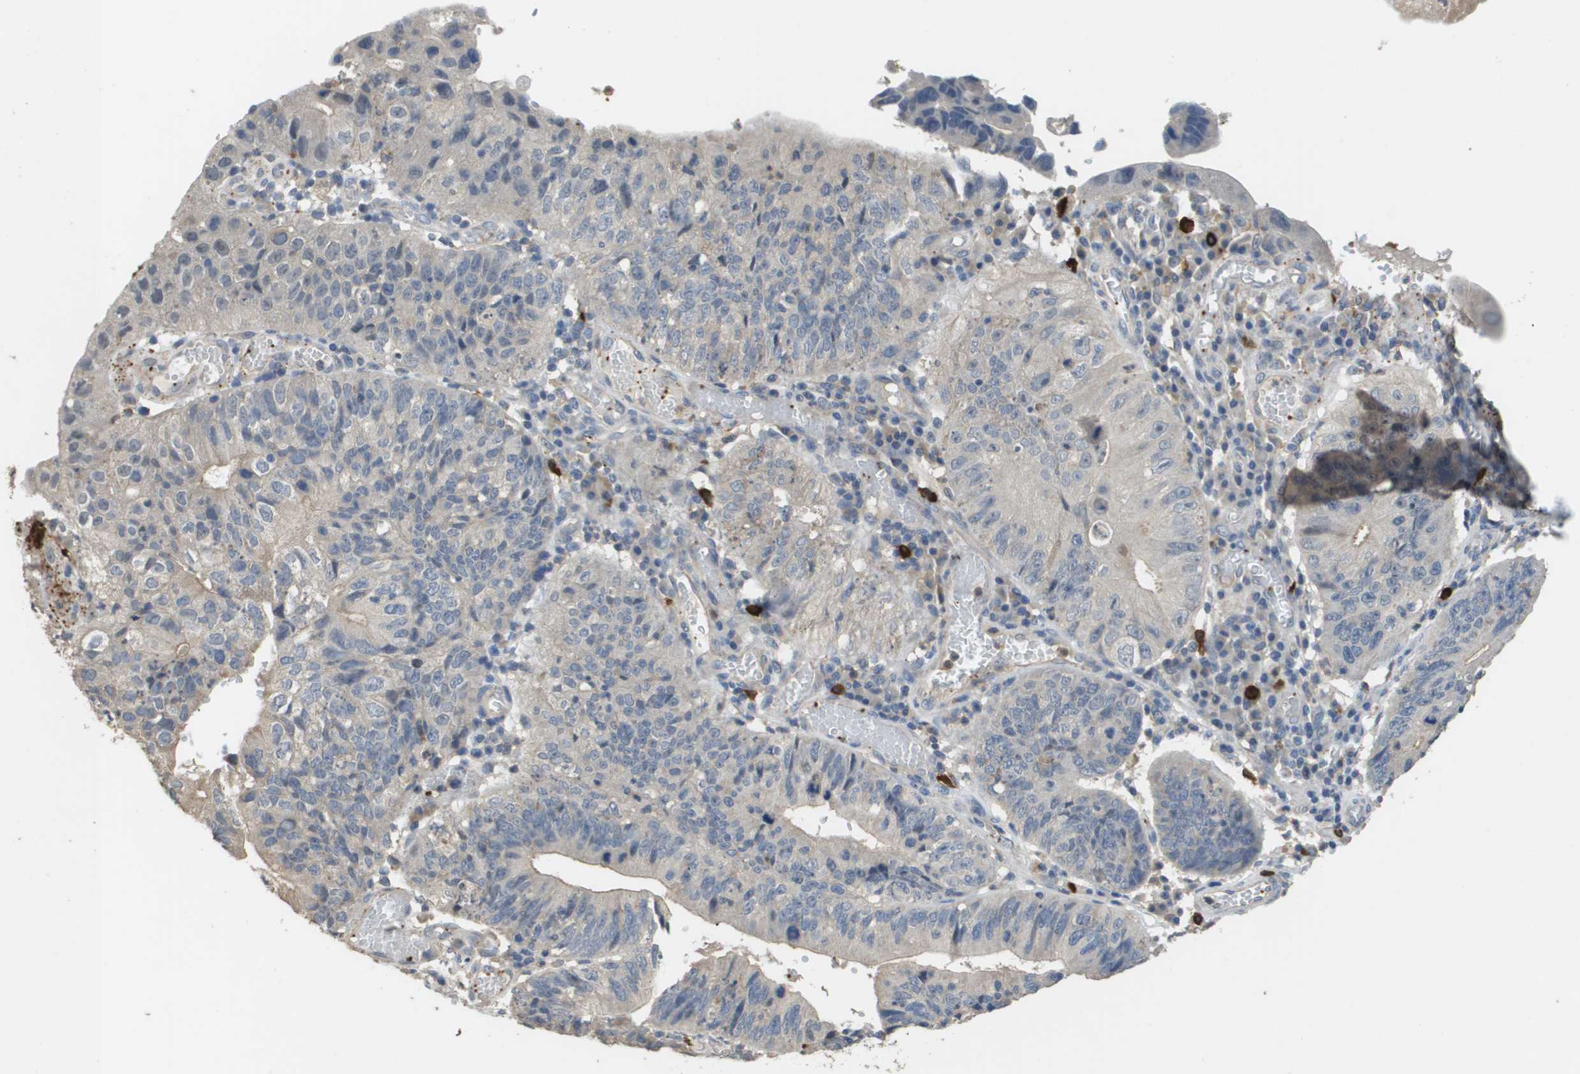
{"staining": {"intensity": "negative", "quantity": "none", "location": "none"}, "tissue": "stomach cancer", "cell_type": "Tumor cells", "image_type": "cancer", "snomed": [{"axis": "morphology", "description": "Adenocarcinoma, NOS"}, {"axis": "topography", "description": "Stomach"}], "caption": "Adenocarcinoma (stomach) was stained to show a protein in brown. There is no significant expression in tumor cells. (DAB (3,3'-diaminobenzidine) immunohistochemistry with hematoxylin counter stain).", "gene": "RAB27B", "patient": {"sex": "male", "age": 59}}